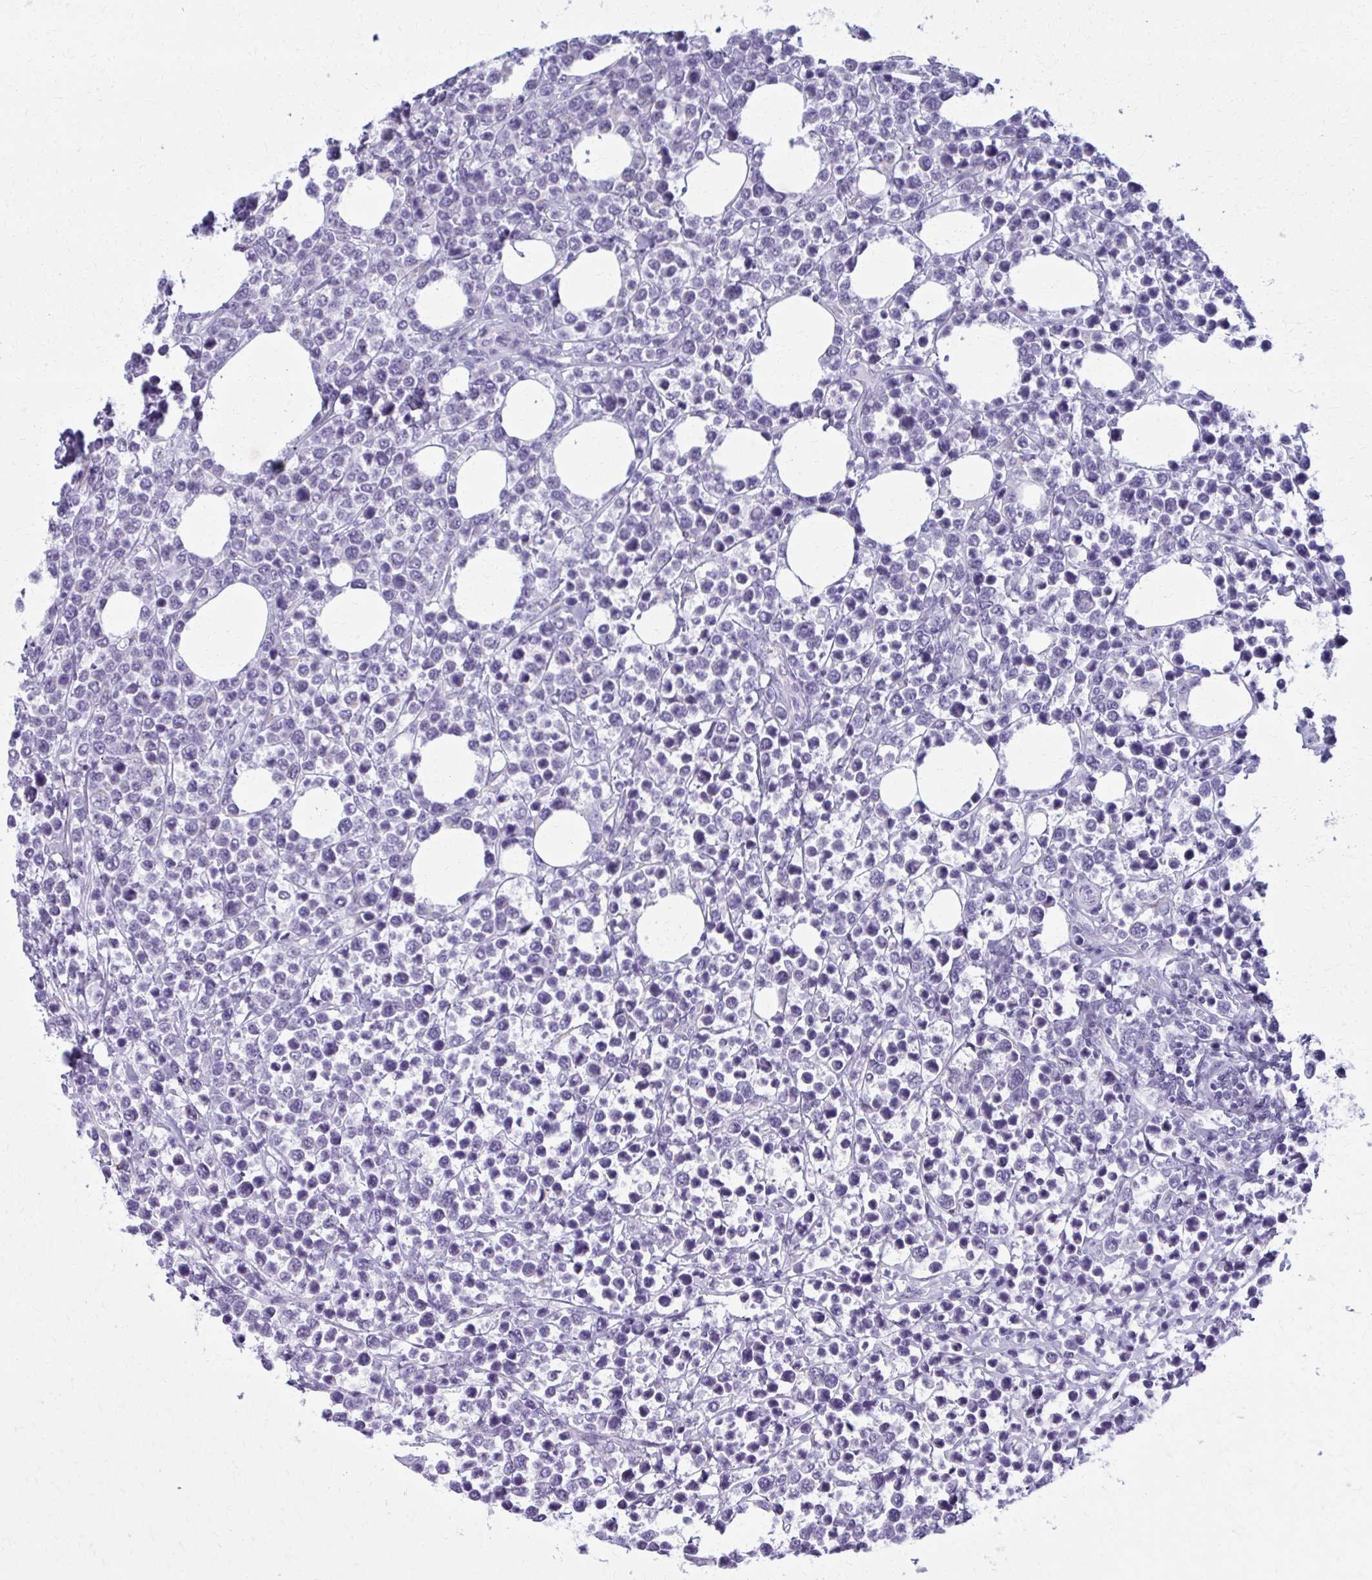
{"staining": {"intensity": "negative", "quantity": "none", "location": "none"}, "tissue": "lymphoma", "cell_type": "Tumor cells", "image_type": "cancer", "snomed": [{"axis": "morphology", "description": "Malignant lymphoma, non-Hodgkin's type, High grade"}, {"axis": "topography", "description": "Soft tissue"}], "caption": "This is an IHC image of malignant lymphoma, non-Hodgkin's type (high-grade). There is no staining in tumor cells.", "gene": "SCLY", "patient": {"sex": "female", "age": 56}}